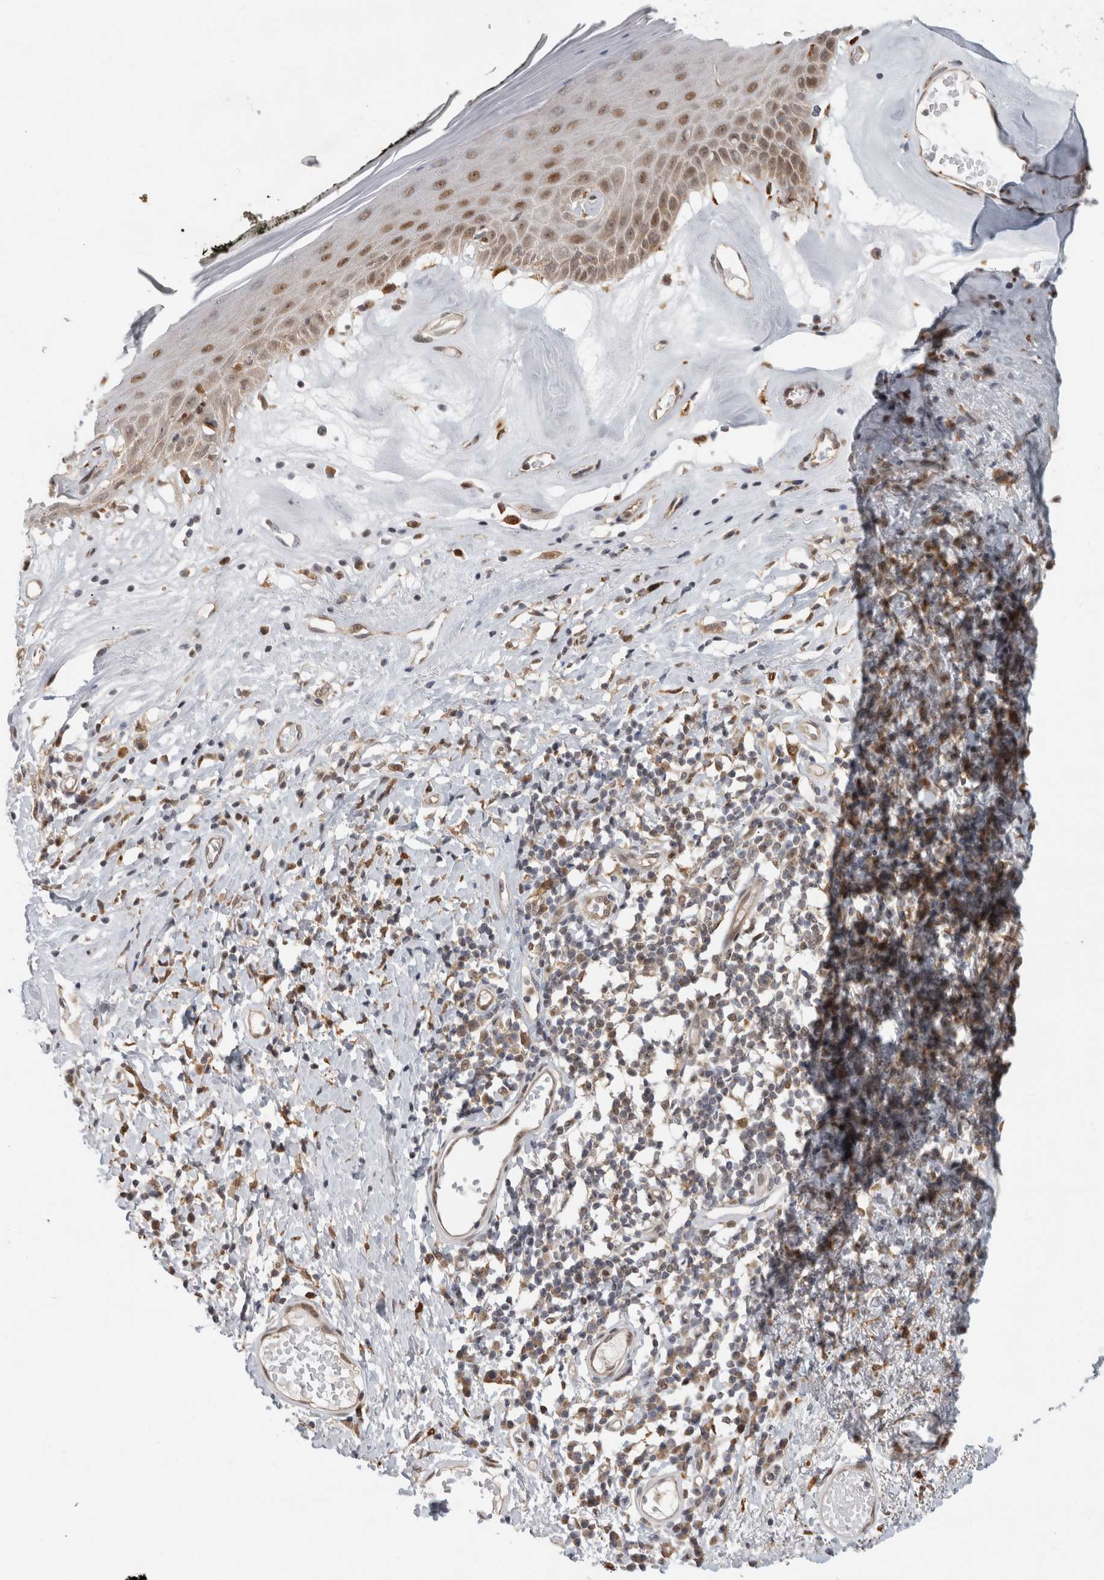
{"staining": {"intensity": "moderate", "quantity": ">75%", "location": "nuclear"}, "tissue": "skin", "cell_type": "Epidermal cells", "image_type": "normal", "snomed": [{"axis": "morphology", "description": "Normal tissue, NOS"}, {"axis": "morphology", "description": "Inflammation, NOS"}, {"axis": "topography", "description": "Vulva"}], "caption": "Epidermal cells exhibit medium levels of moderate nuclear positivity in approximately >75% of cells in normal skin. (Brightfield microscopy of DAB IHC at high magnification).", "gene": "NAB2", "patient": {"sex": "female", "age": 84}}